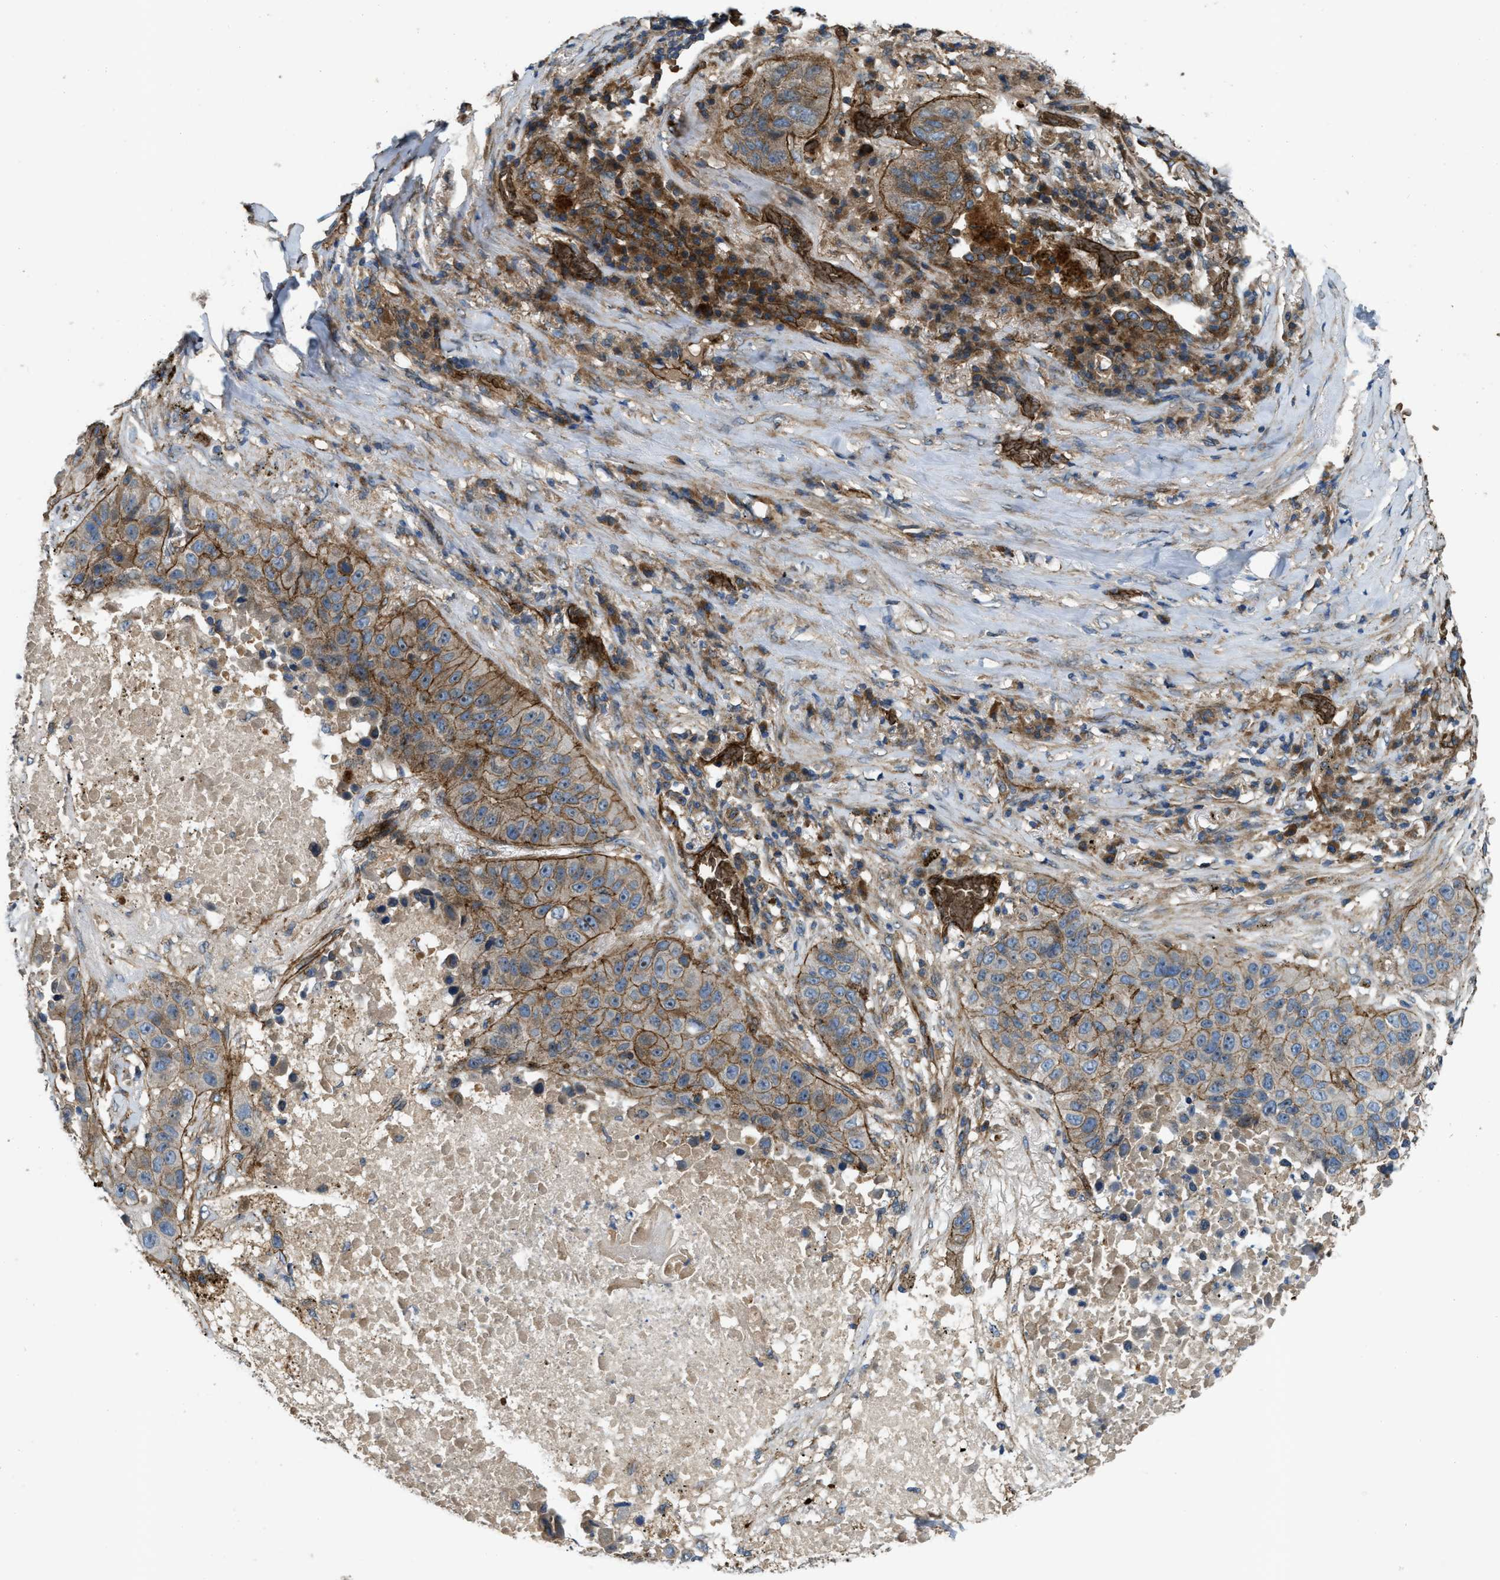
{"staining": {"intensity": "moderate", "quantity": "25%-75%", "location": "cytoplasmic/membranous"}, "tissue": "lung cancer", "cell_type": "Tumor cells", "image_type": "cancer", "snomed": [{"axis": "morphology", "description": "Squamous cell carcinoma, NOS"}, {"axis": "topography", "description": "Lung"}], "caption": "Immunohistochemistry (IHC) micrograph of neoplastic tissue: lung squamous cell carcinoma stained using immunohistochemistry demonstrates medium levels of moderate protein expression localized specifically in the cytoplasmic/membranous of tumor cells, appearing as a cytoplasmic/membranous brown color.", "gene": "ERC1", "patient": {"sex": "male", "age": 57}}